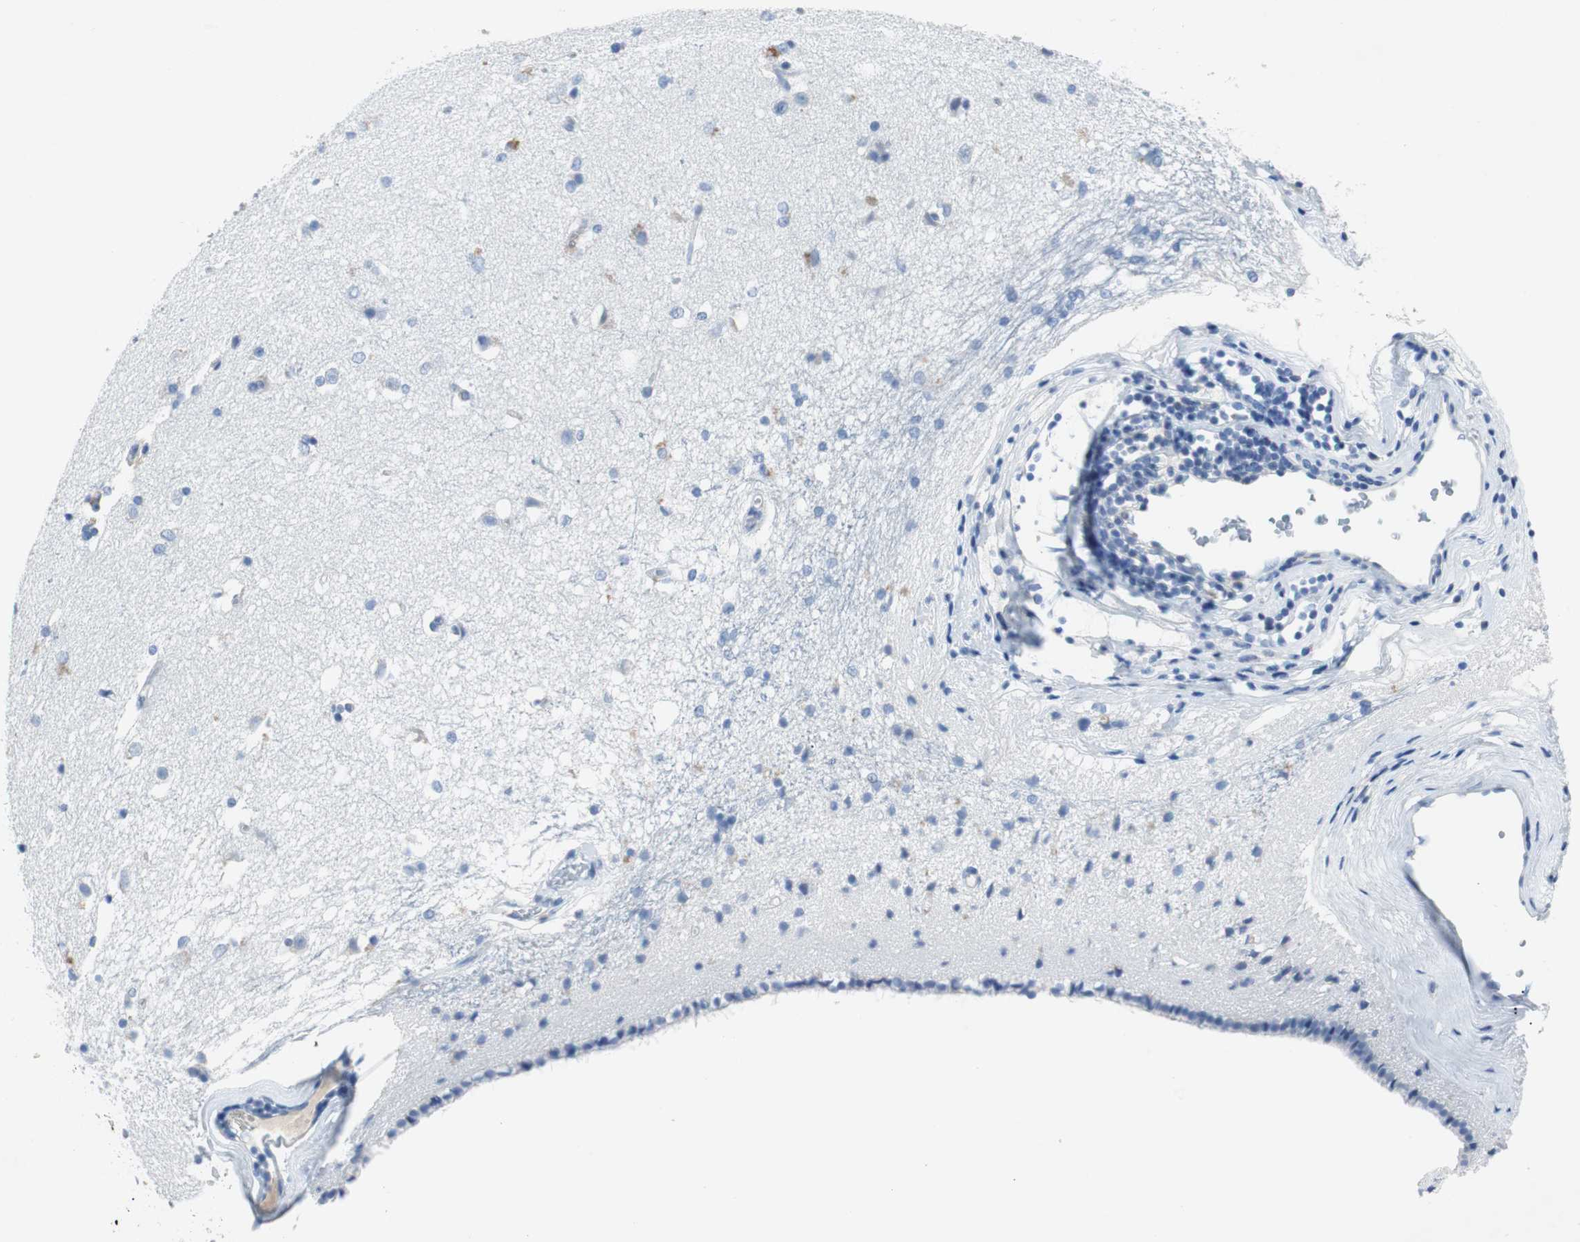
{"staining": {"intensity": "negative", "quantity": "none", "location": "none"}, "tissue": "caudate", "cell_type": "Glial cells", "image_type": "normal", "snomed": [{"axis": "morphology", "description": "Normal tissue, NOS"}, {"axis": "topography", "description": "Lateral ventricle wall"}], "caption": "DAB immunohistochemical staining of benign human caudate shows no significant positivity in glial cells. (DAB IHC with hematoxylin counter stain).", "gene": "EEF2K", "patient": {"sex": "female", "age": 19}}